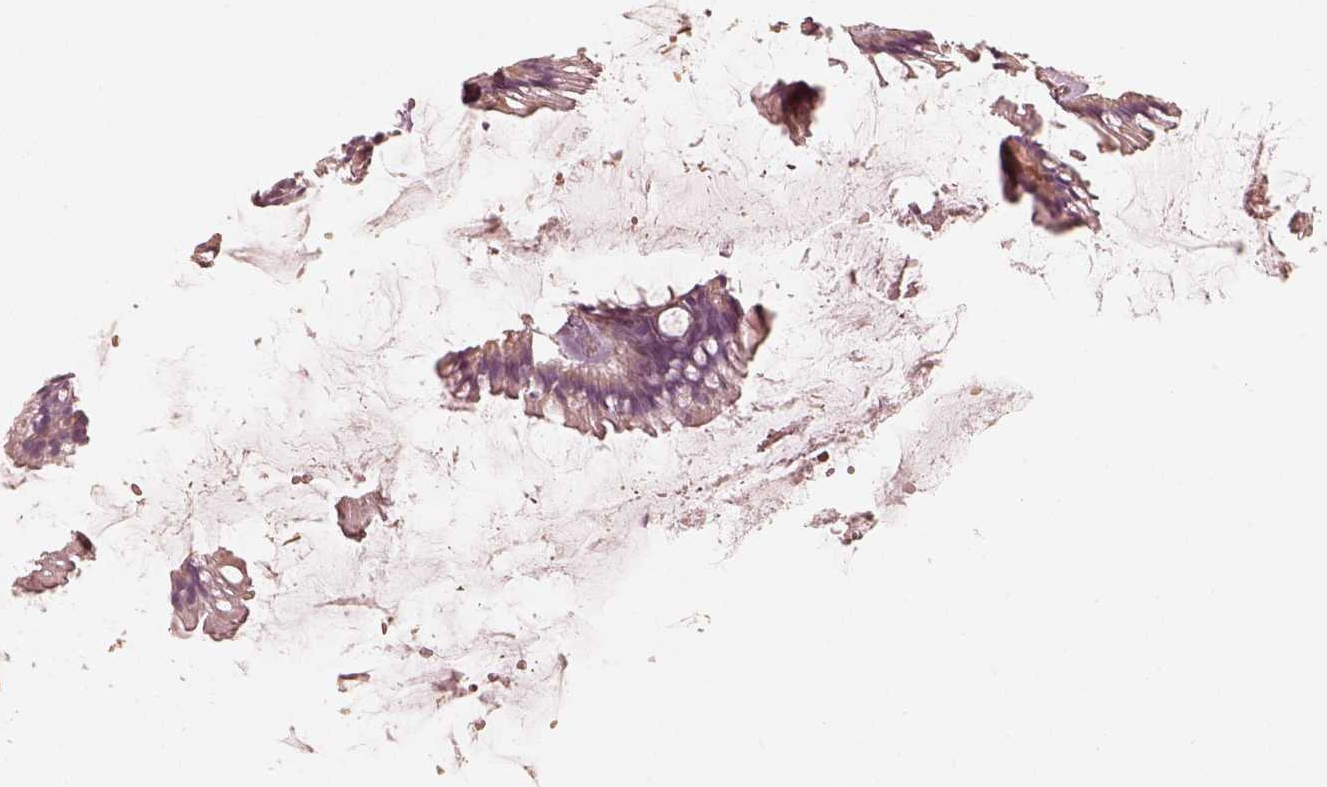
{"staining": {"intensity": "negative", "quantity": "none", "location": "none"}, "tissue": "rectum", "cell_type": "Glandular cells", "image_type": "normal", "snomed": [{"axis": "morphology", "description": "Normal tissue, NOS"}, {"axis": "topography", "description": "Rectum"}], "caption": "Protein analysis of benign rectum reveals no significant positivity in glandular cells.", "gene": "FMNL2", "patient": {"sex": "female", "age": 62}}